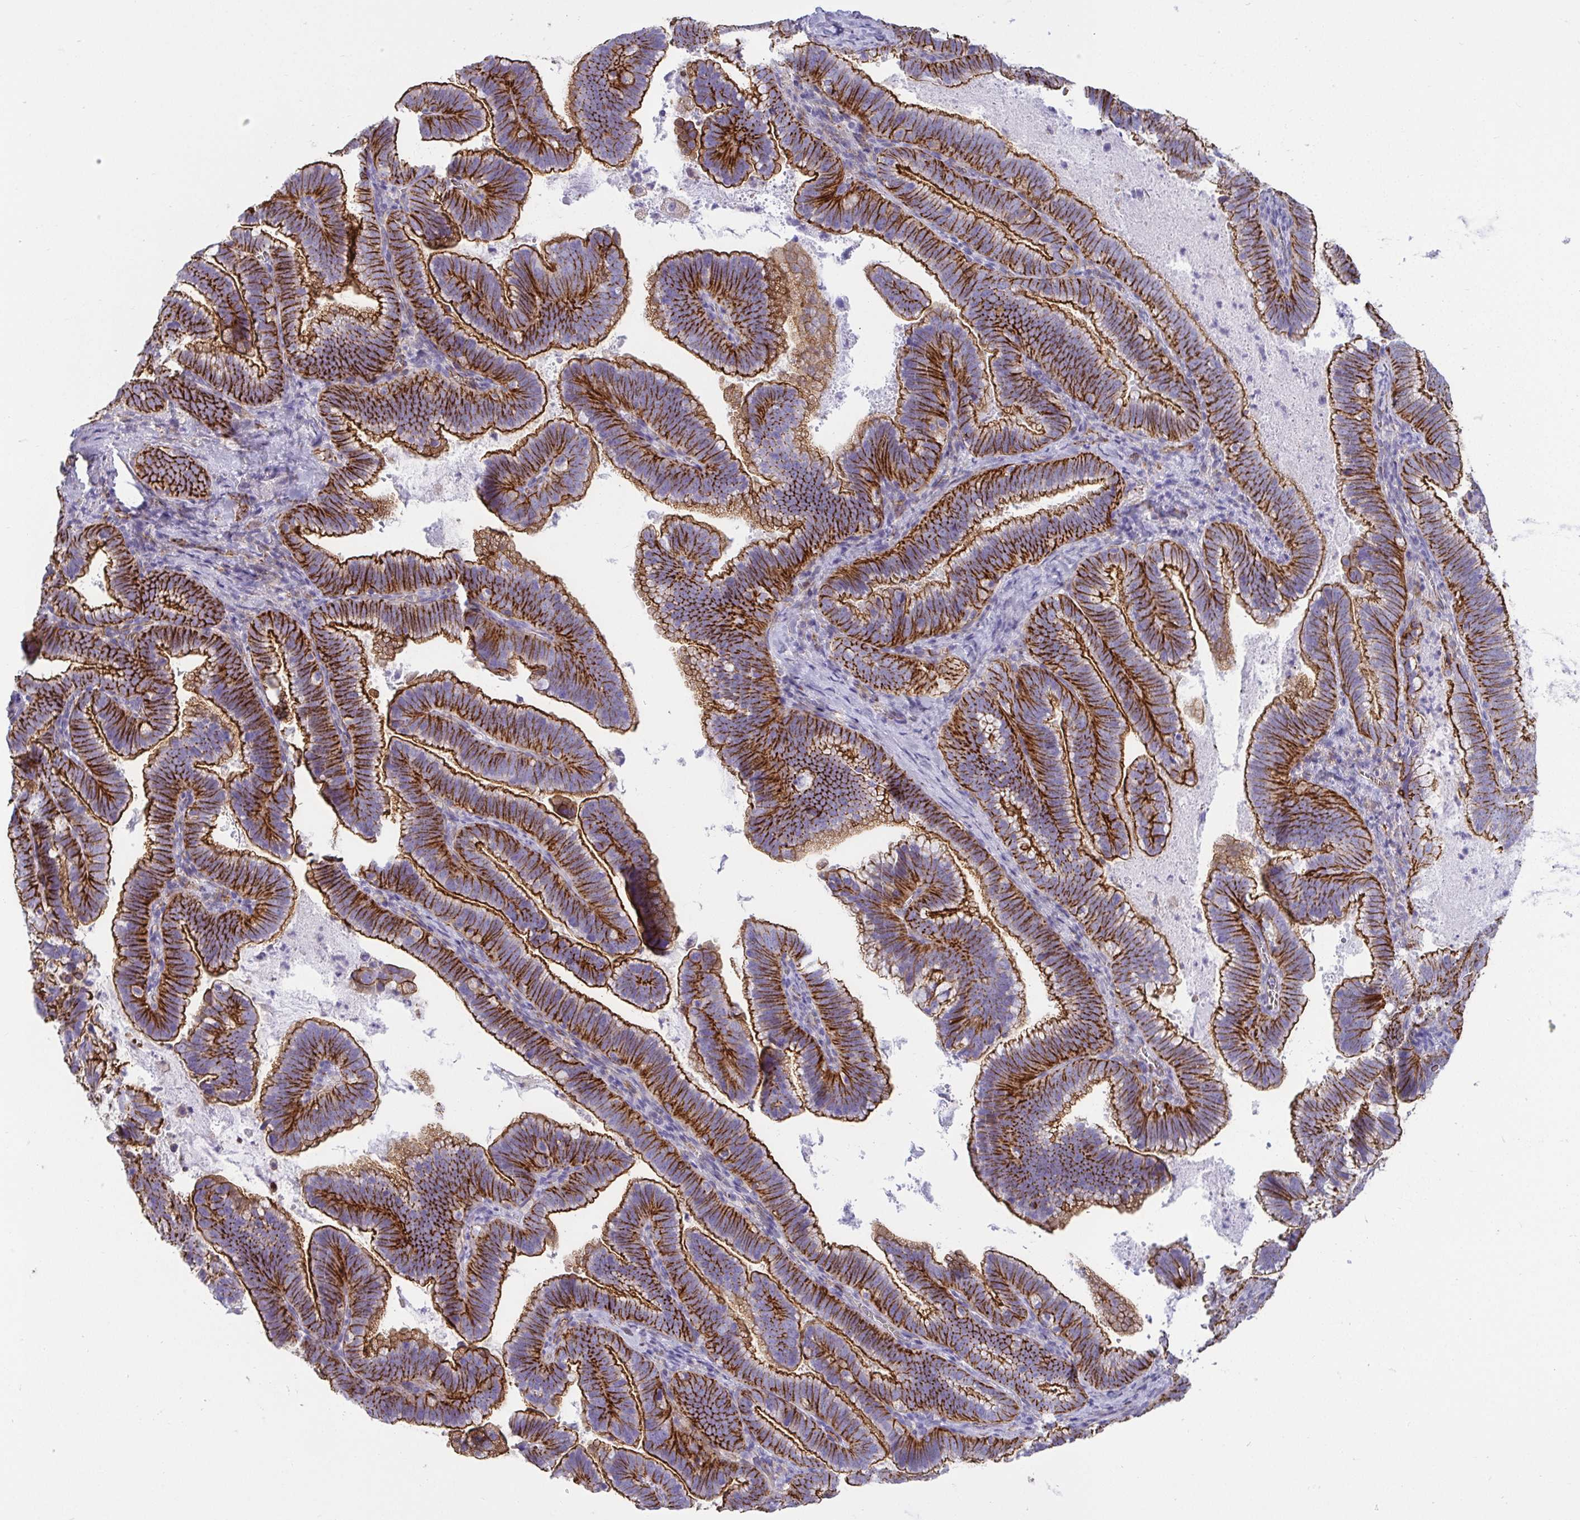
{"staining": {"intensity": "strong", "quantity": ">75%", "location": "cytoplasmic/membranous"}, "tissue": "cervical cancer", "cell_type": "Tumor cells", "image_type": "cancer", "snomed": [{"axis": "morphology", "description": "Adenocarcinoma, NOS"}, {"axis": "topography", "description": "Cervix"}], "caption": "Brown immunohistochemical staining in human cervical adenocarcinoma shows strong cytoplasmic/membranous staining in approximately >75% of tumor cells. The protein of interest is shown in brown color, while the nuclei are stained blue.", "gene": "LIMA1", "patient": {"sex": "female", "age": 61}}